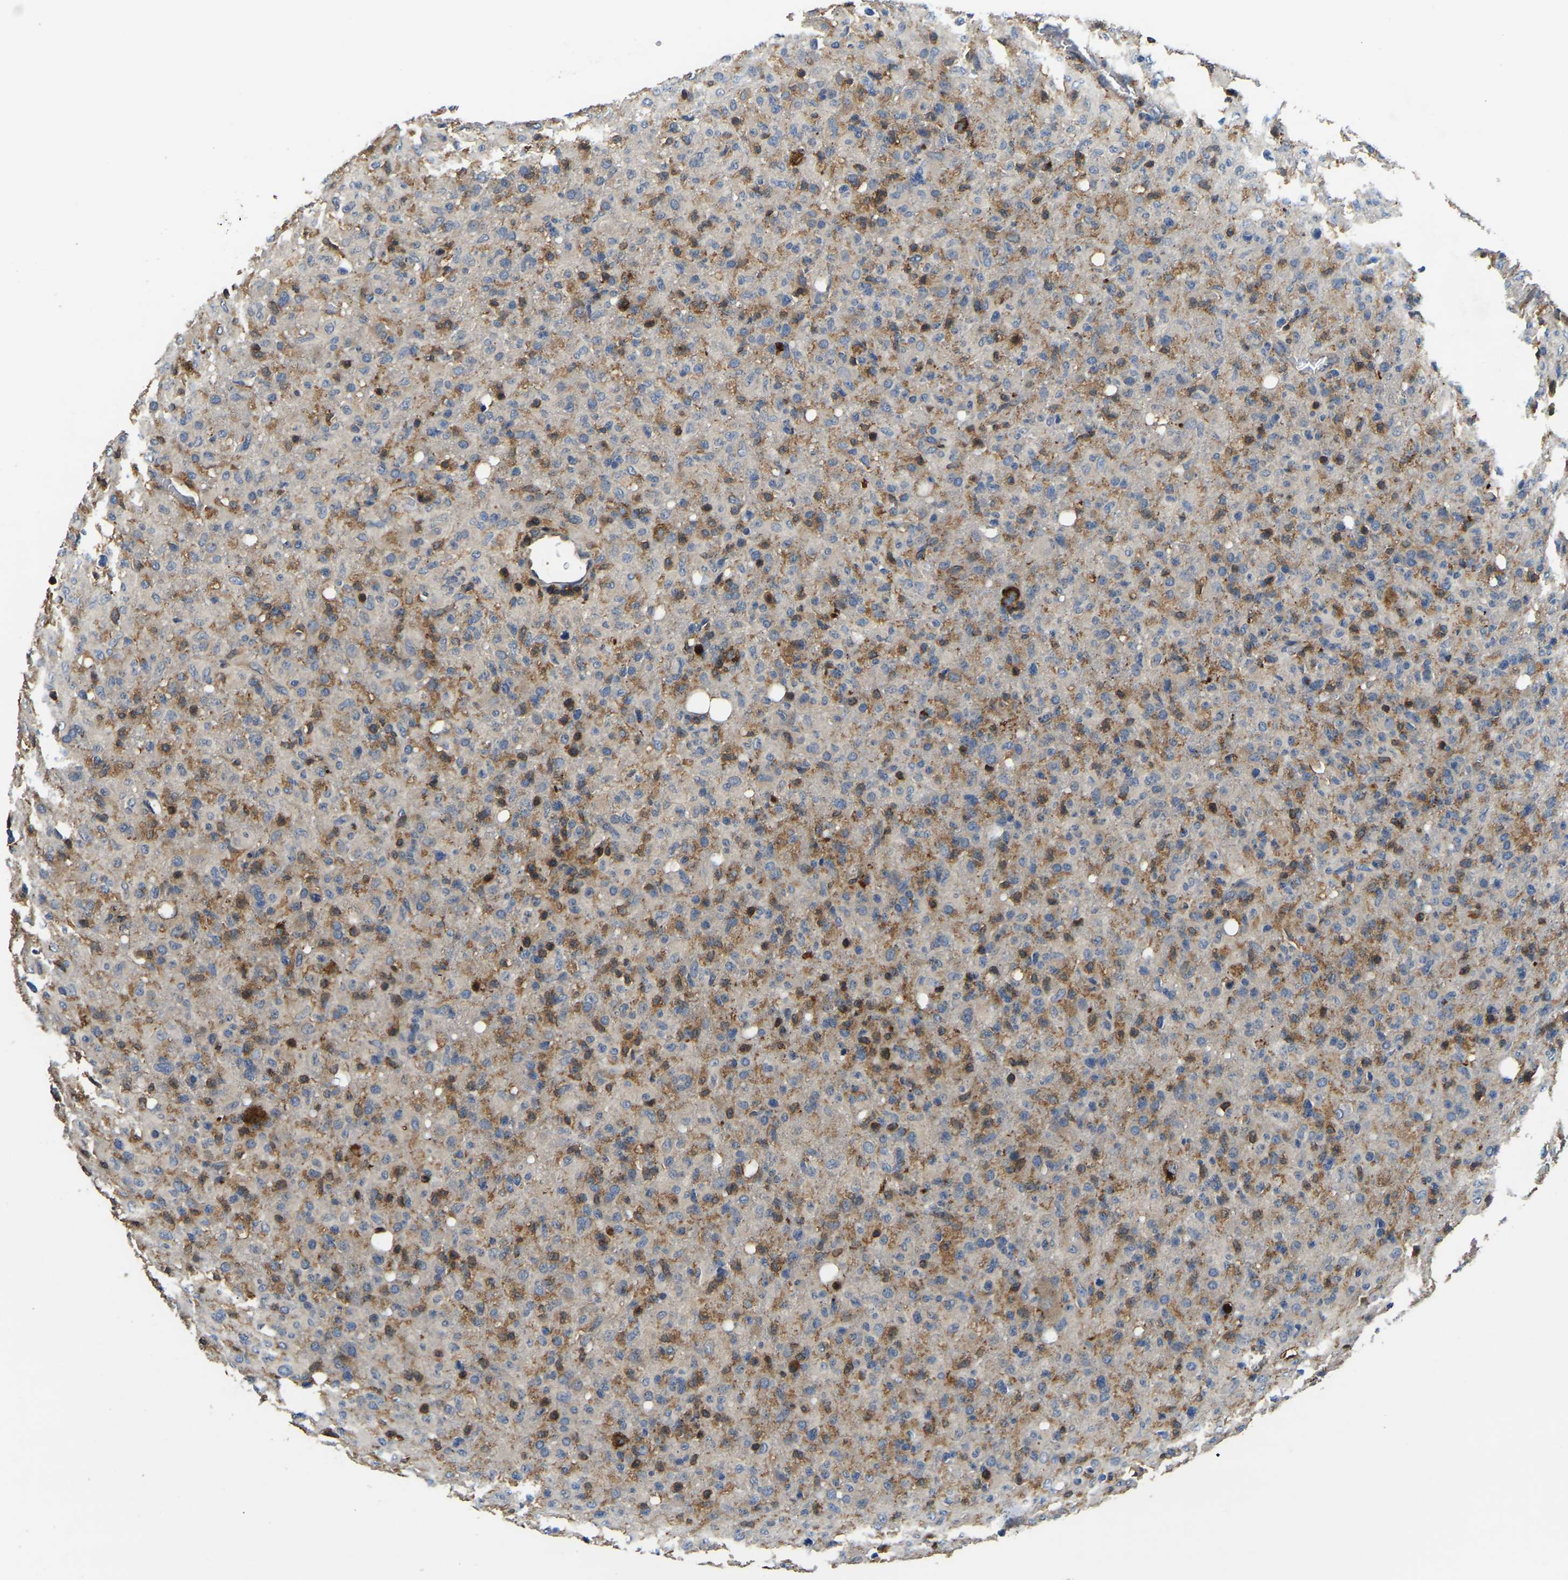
{"staining": {"intensity": "moderate", "quantity": "25%-75%", "location": "cytoplasmic/membranous"}, "tissue": "glioma", "cell_type": "Tumor cells", "image_type": "cancer", "snomed": [{"axis": "morphology", "description": "Glioma, malignant, High grade"}, {"axis": "topography", "description": "Brain"}], "caption": "Protein expression analysis of glioma demonstrates moderate cytoplasmic/membranous expression in approximately 25%-75% of tumor cells.", "gene": "SMPD2", "patient": {"sex": "female", "age": 57}}